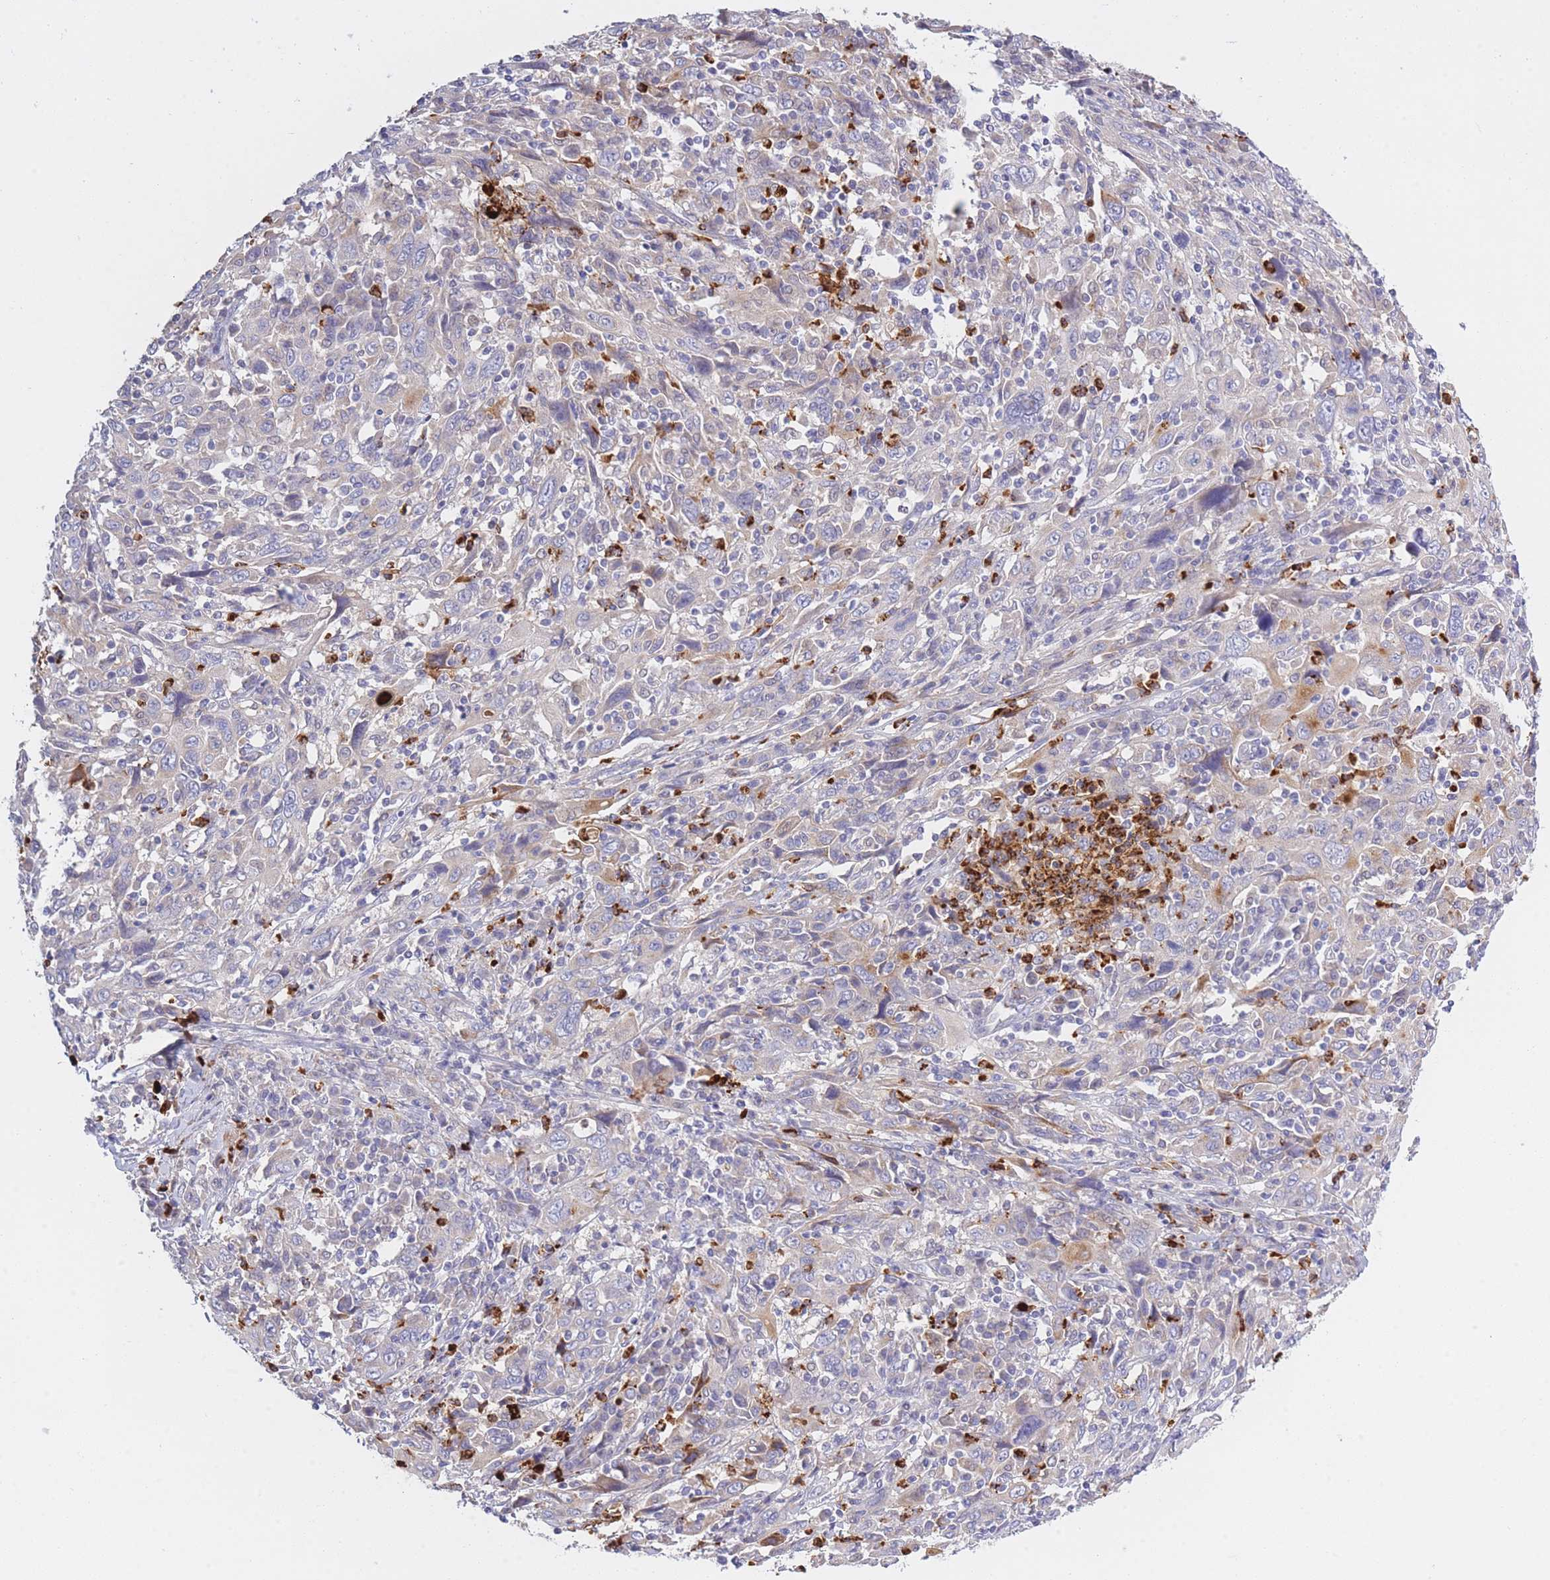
{"staining": {"intensity": "weak", "quantity": "<25%", "location": "cytoplasmic/membranous"}, "tissue": "cervical cancer", "cell_type": "Tumor cells", "image_type": "cancer", "snomed": [{"axis": "morphology", "description": "Squamous cell carcinoma, NOS"}, {"axis": "topography", "description": "Cervix"}], "caption": "Immunohistochemistry photomicrograph of neoplastic tissue: human cervical cancer (squamous cell carcinoma) stained with DAB (3,3'-diaminobenzidine) demonstrates no significant protein positivity in tumor cells. (DAB (3,3'-diaminobenzidine) IHC visualized using brightfield microscopy, high magnification).", "gene": "CENPM", "patient": {"sex": "female", "age": 46}}